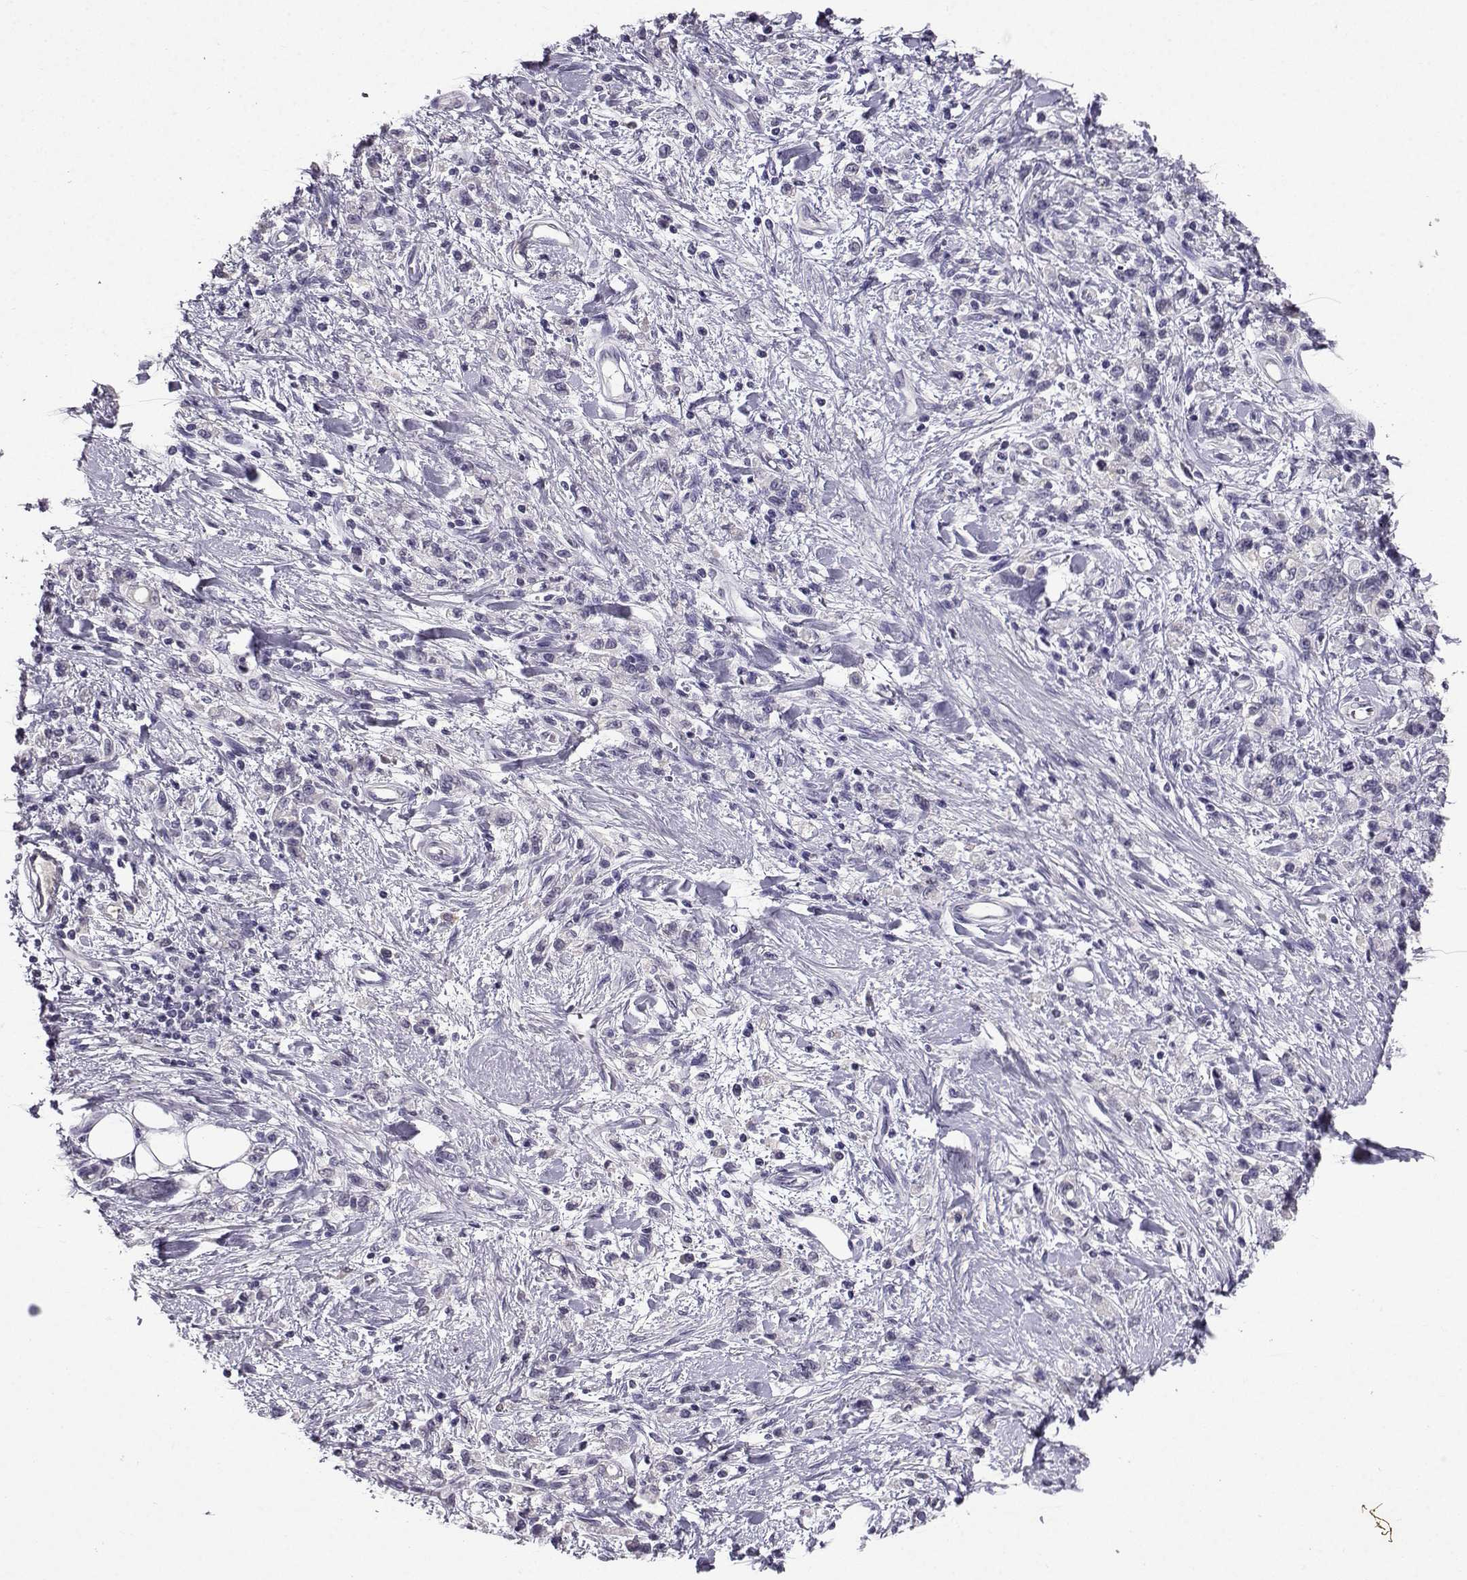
{"staining": {"intensity": "negative", "quantity": "none", "location": "none"}, "tissue": "stomach cancer", "cell_type": "Tumor cells", "image_type": "cancer", "snomed": [{"axis": "morphology", "description": "Adenocarcinoma, NOS"}, {"axis": "topography", "description": "Stomach"}], "caption": "Stomach cancer (adenocarcinoma) stained for a protein using immunohistochemistry (IHC) exhibits no staining tumor cells.", "gene": "SPAG11B", "patient": {"sex": "male", "age": 77}}